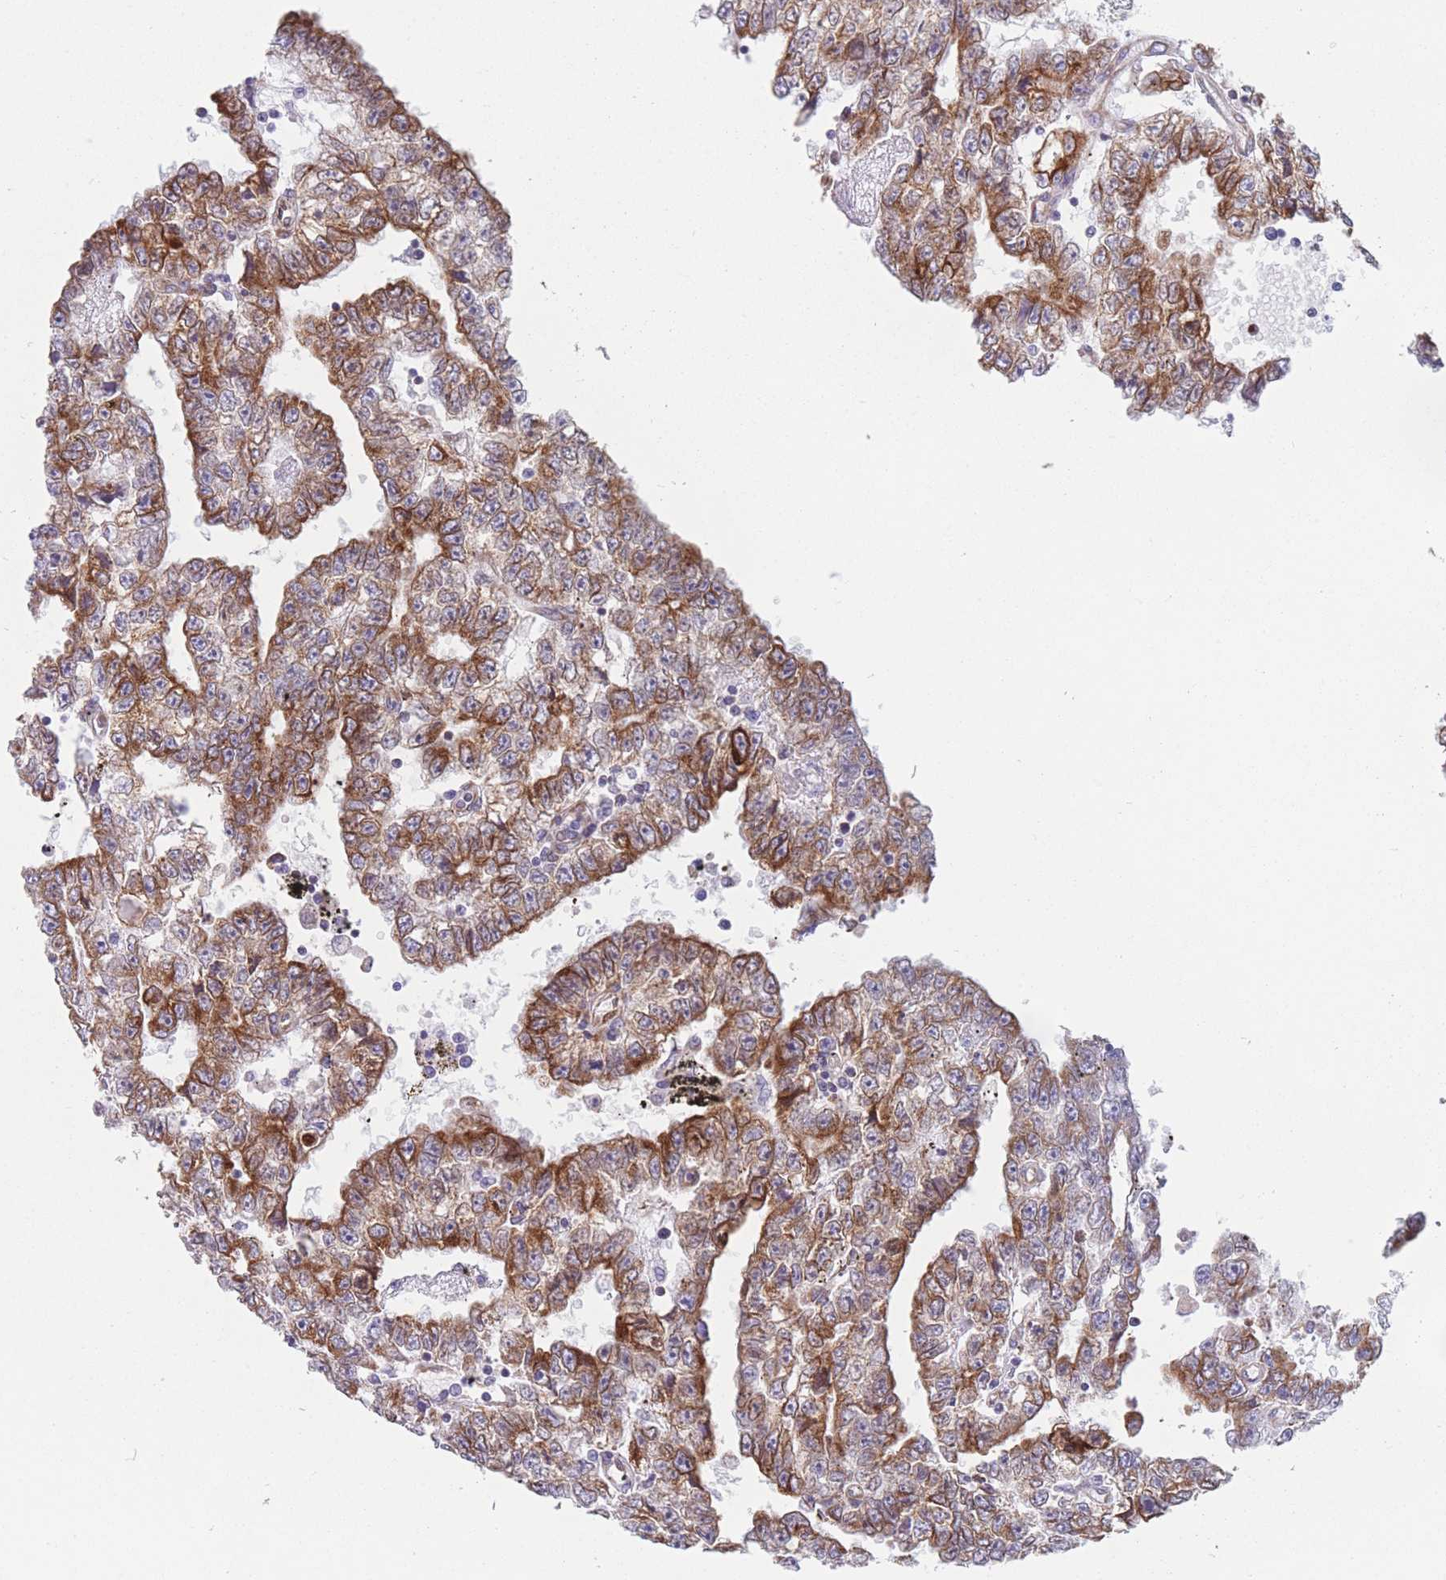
{"staining": {"intensity": "moderate", "quantity": ">75%", "location": "cytoplasmic/membranous"}, "tissue": "testis cancer", "cell_type": "Tumor cells", "image_type": "cancer", "snomed": [{"axis": "morphology", "description": "Carcinoma, Embryonal, NOS"}, {"axis": "topography", "description": "Testis"}], "caption": "Immunohistochemistry (IHC) micrograph of testis embryonal carcinoma stained for a protein (brown), which reveals medium levels of moderate cytoplasmic/membranous positivity in about >75% of tumor cells.", "gene": "AK9", "patient": {"sex": "male", "age": 25}}